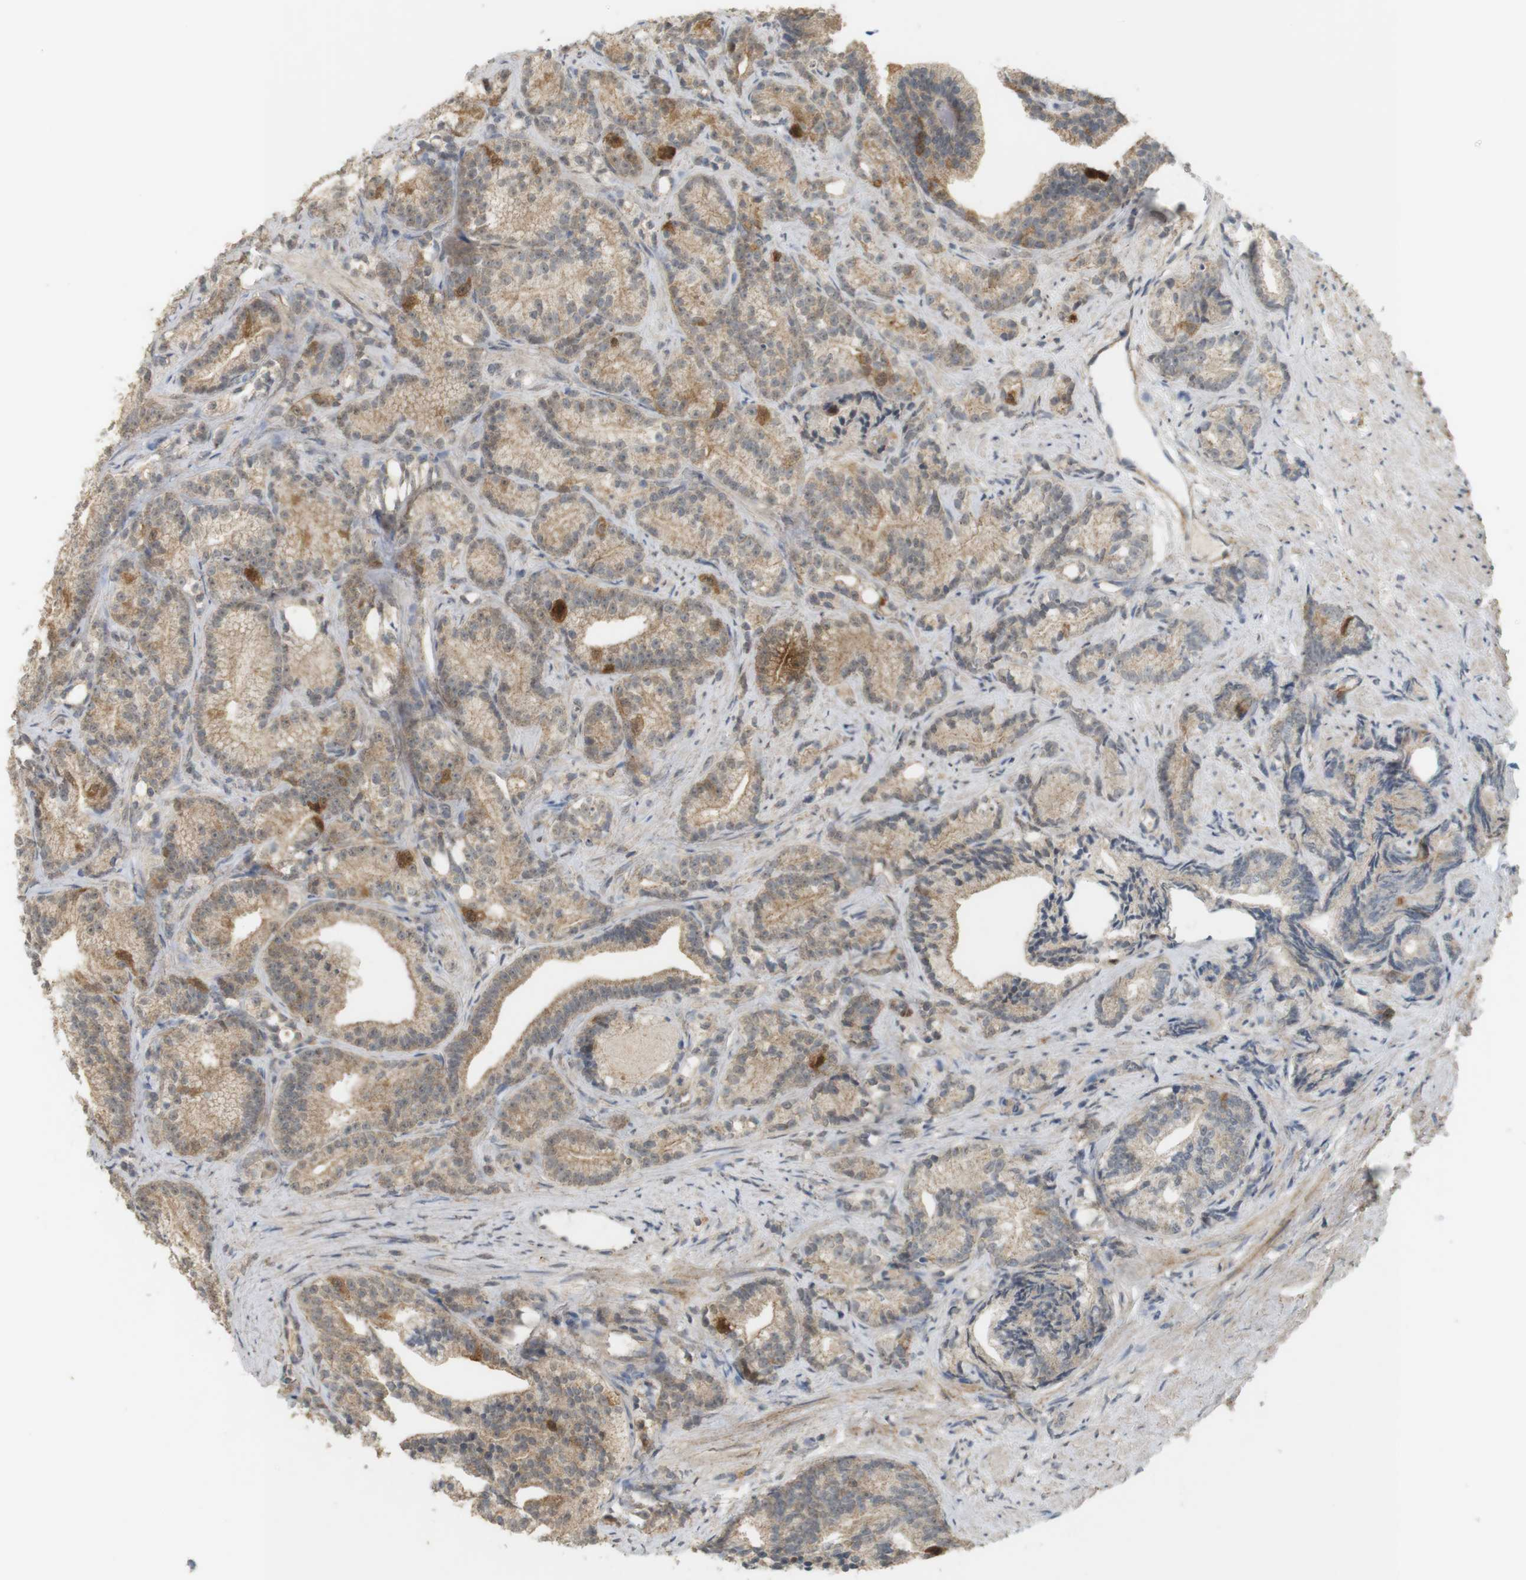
{"staining": {"intensity": "strong", "quantity": "<25%", "location": "cytoplasmic/membranous"}, "tissue": "prostate cancer", "cell_type": "Tumor cells", "image_type": "cancer", "snomed": [{"axis": "morphology", "description": "Adenocarcinoma, Low grade"}, {"axis": "topography", "description": "Prostate"}], "caption": "Brown immunohistochemical staining in human prostate cancer displays strong cytoplasmic/membranous expression in approximately <25% of tumor cells. Using DAB (3,3'-diaminobenzidine) (brown) and hematoxylin (blue) stains, captured at high magnification using brightfield microscopy.", "gene": "TTK", "patient": {"sex": "male", "age": 89}}